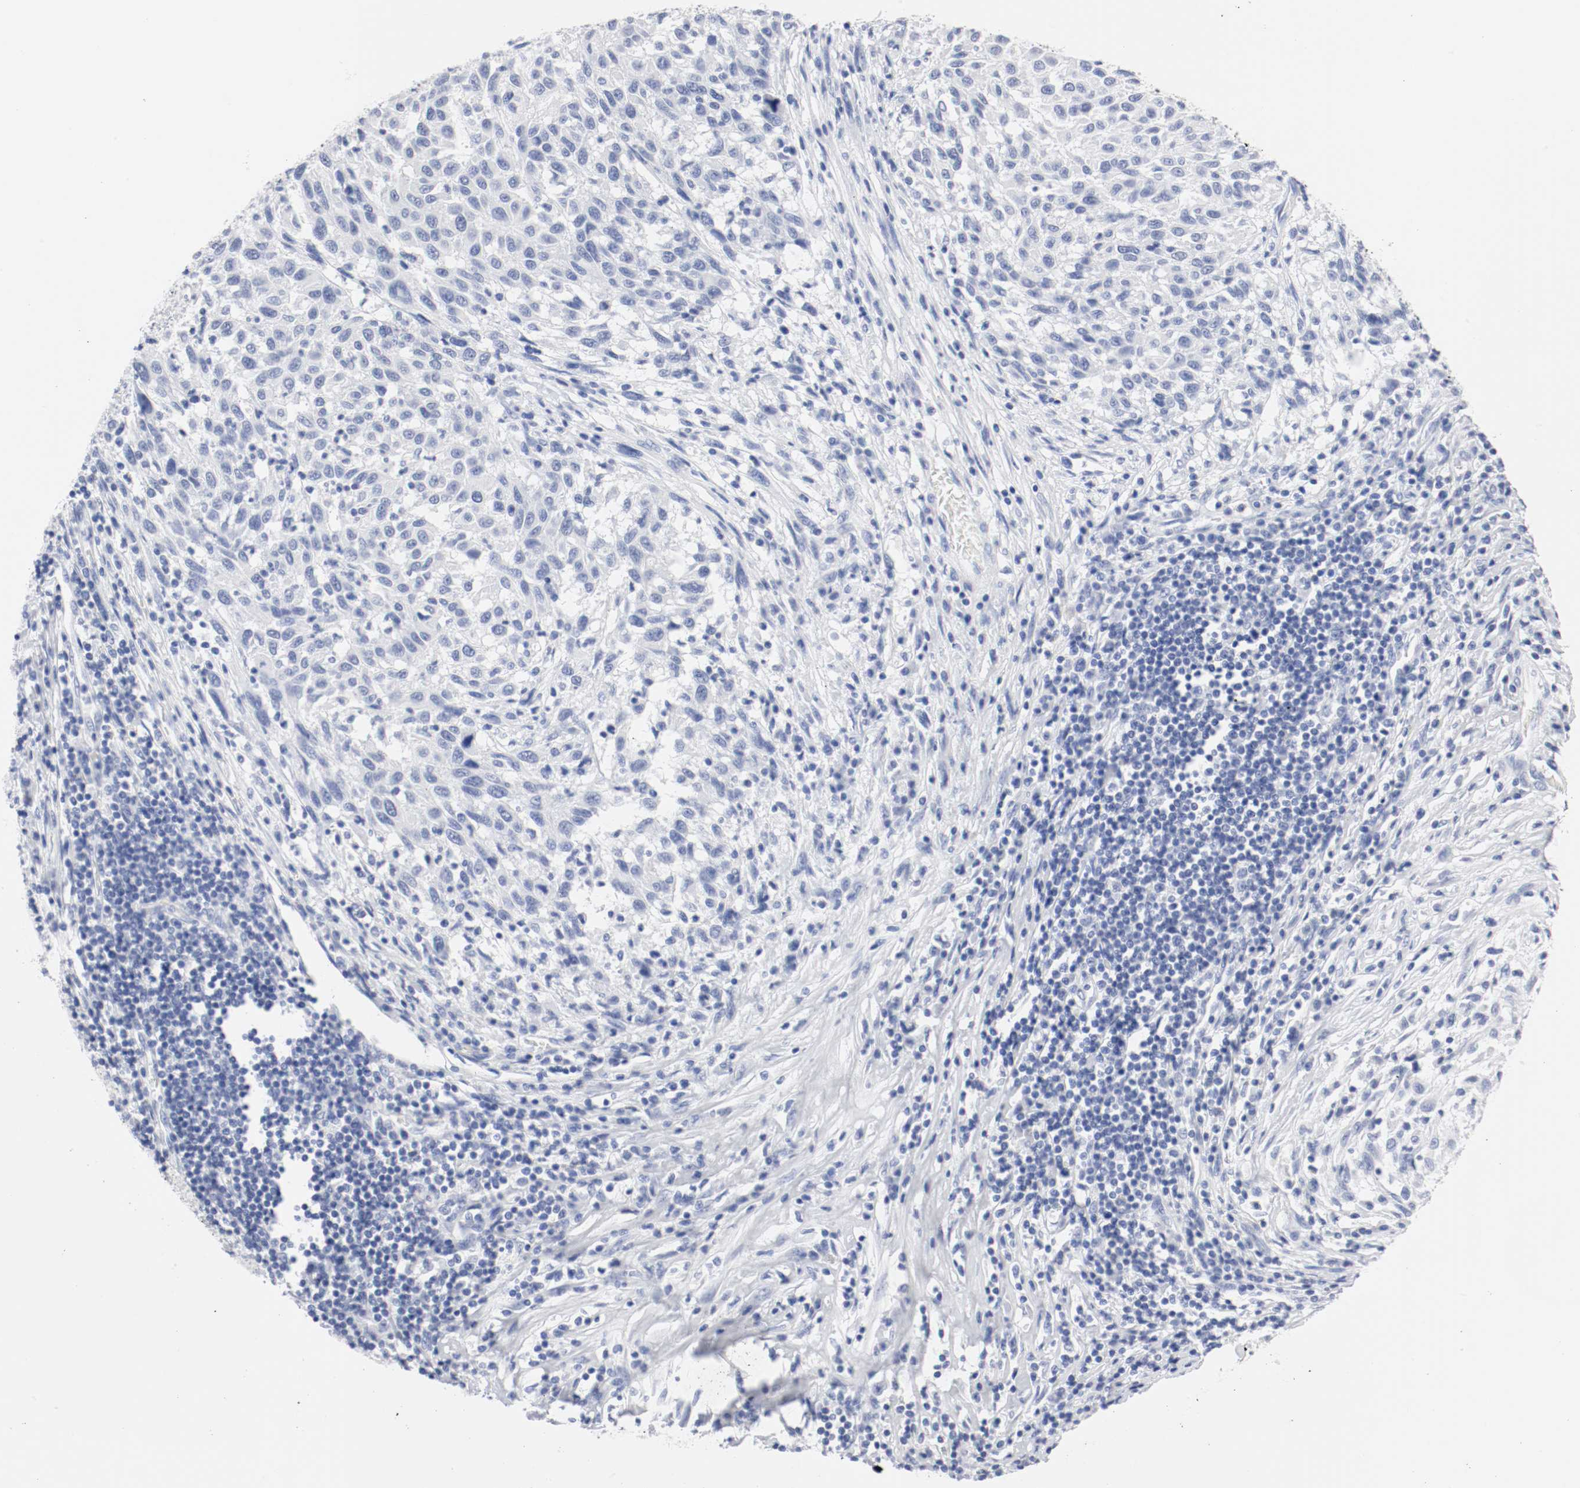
{"staining": {"intensity": "negative", "quantity": "none", "location": "none"}, "tissue": "melanoma", "cell_type": "Tumor cells", "image_type": "cancer", "snomed": [{"axis": "morphology", "description": "Malignant melanoma, Metastatic site"}, {"axis": "topography", "description": "Lymph node"}], "caption": "This micrograph is of malignant melanoma (metastatic site) stained with immunohistochemistry to label a protein in brown with the nuclei are counter-stained blue. There is no expression in tumor cells.", "gene": "GAD1", "patient": {"sex": "male", "age": 61}}